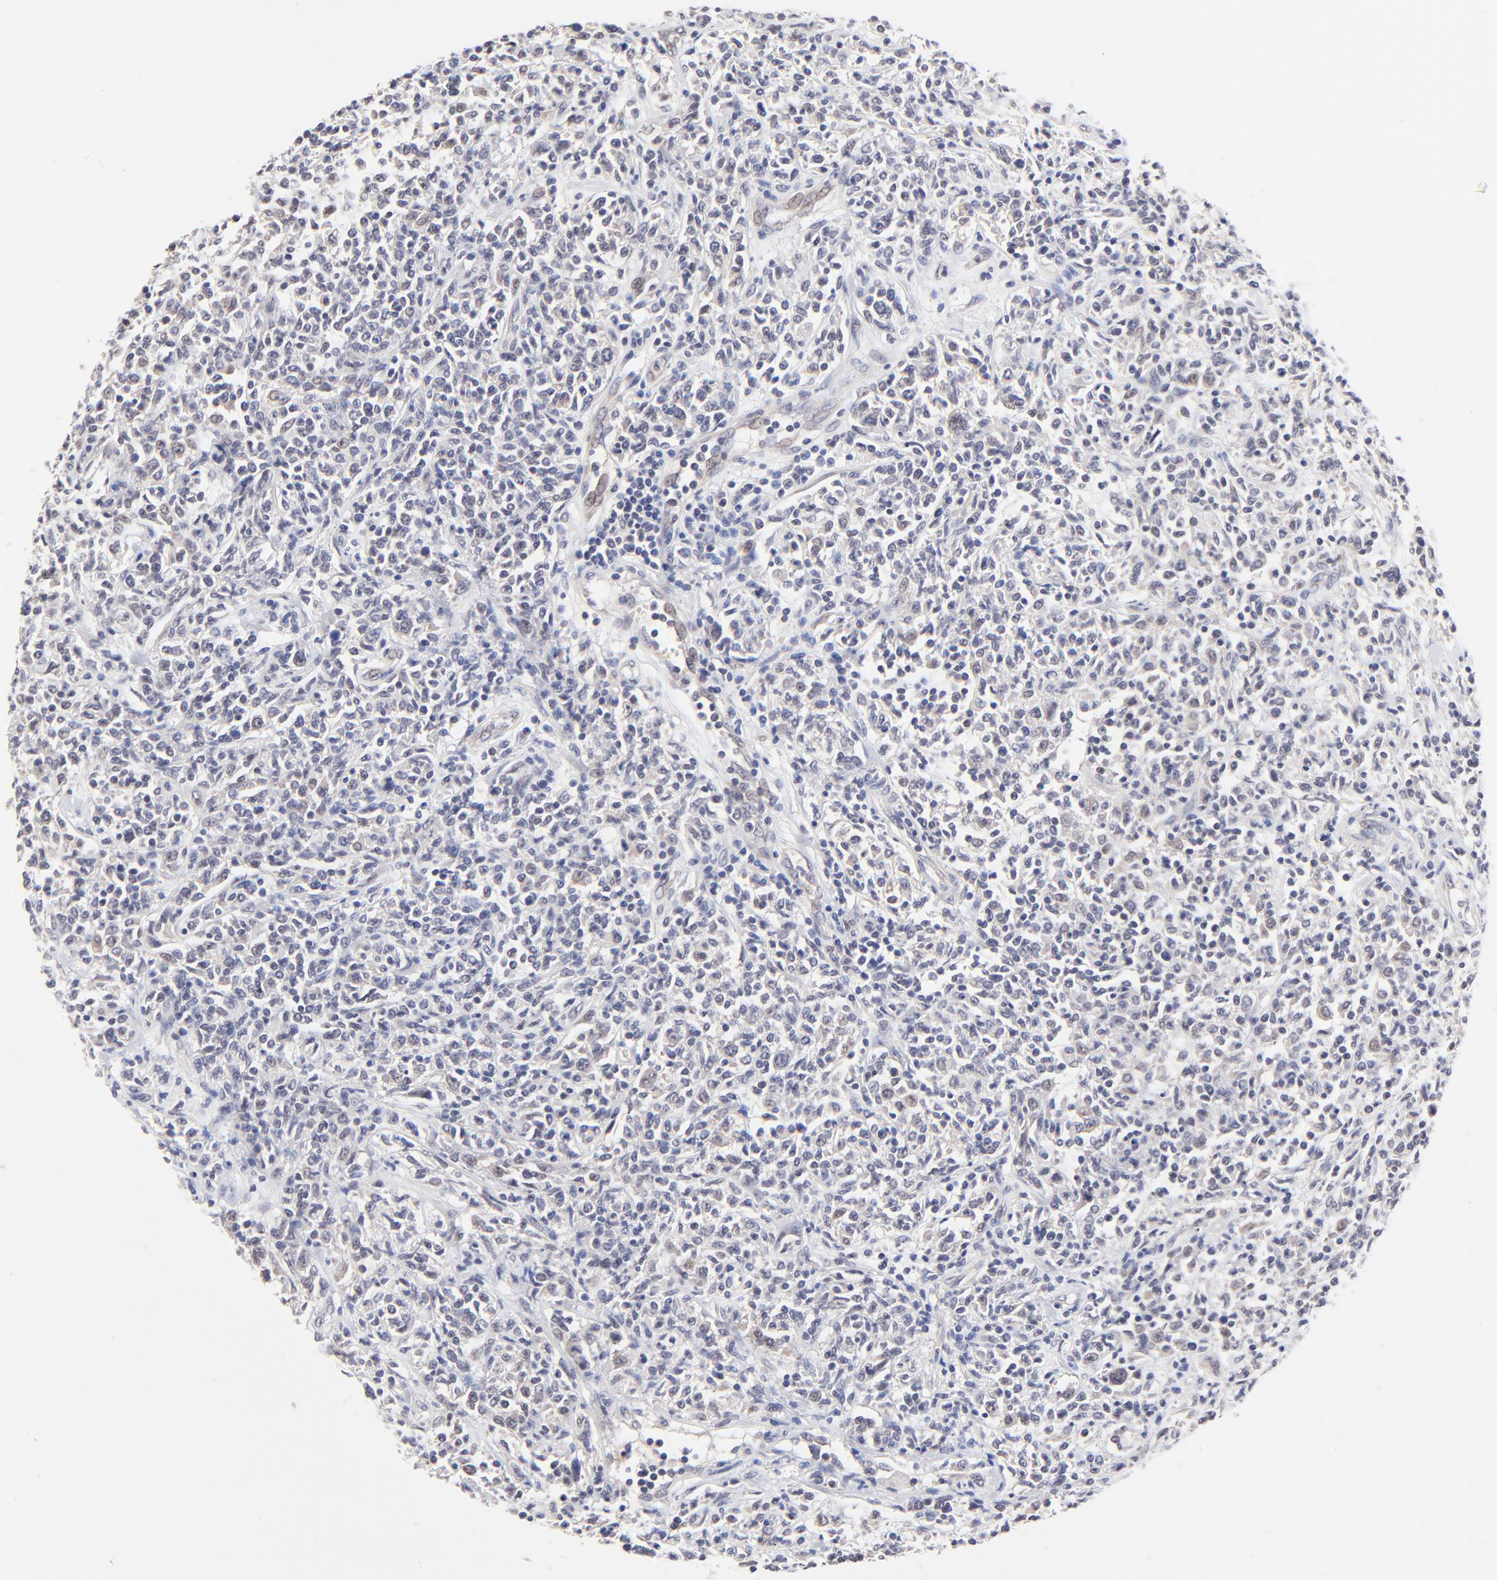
{"staining": {"intensity": "negative", "quantity": "none", "location": "none"}, "tissue": "lymphoma", "cell_type": "Tumor cells", "image_type": "cancer", "snomed": [{"axis": "morphology", "description": "Malignant lymphoma, non-Hodgkin's type, Low grade"}, {"axis": "topography", "description": "Small intestine"}], "caption": "A micrograph of human low-grade malignant lymphoma, non-Hodgkin's type is negative for staining in tumor cells.", "gene": "FBXO8", "patient": {"sex": "female", "age": 59}}